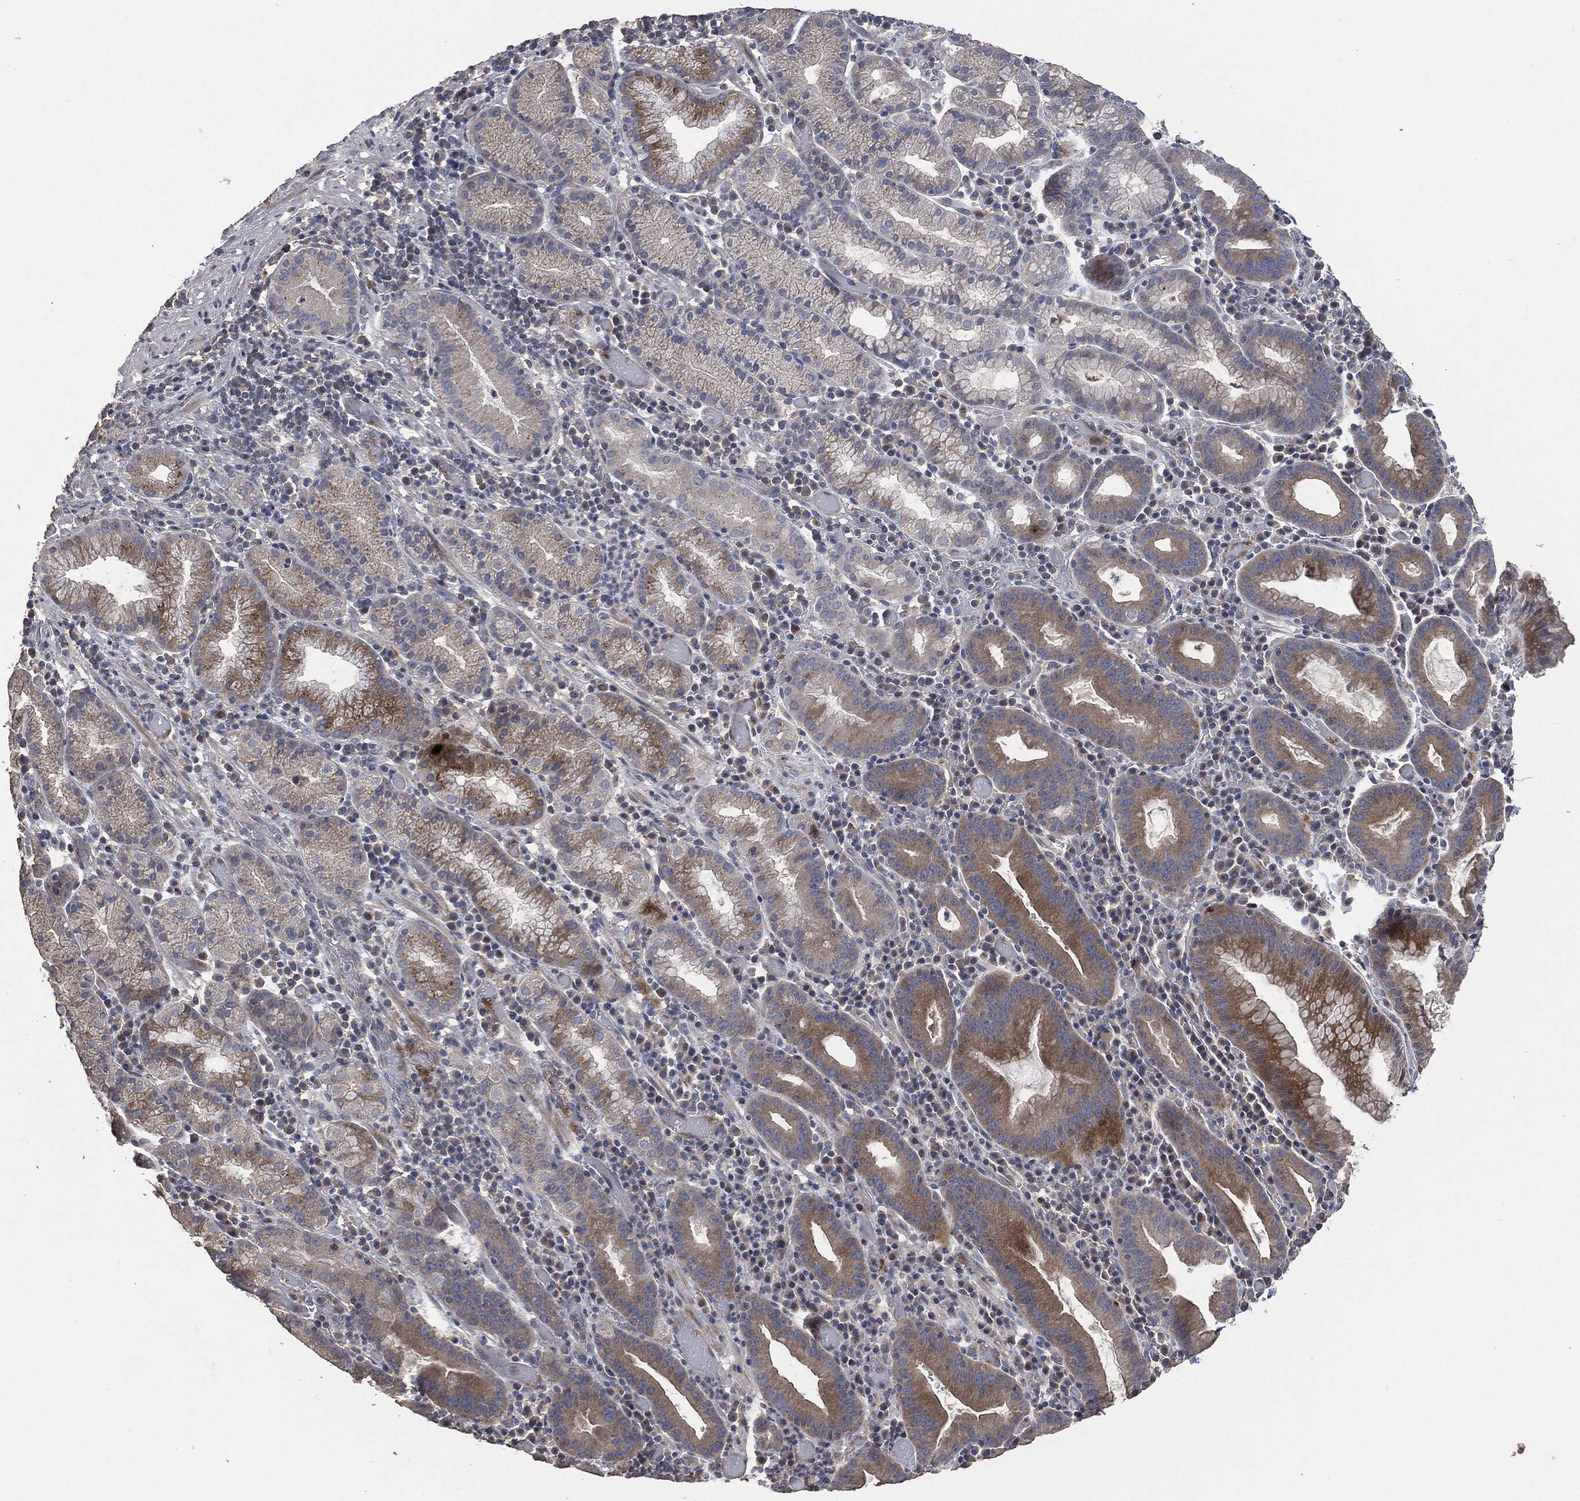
{"staining": {"intensity": "moderate", "quantity": "25%-75%", "location": "cytoplasmic/membranous"}, "tissue": "stomach cancer", "cell_type": "Tumor cells", "image_type": "cancer", "snomed": [{"axis": "morphology", "description": "Adenocarcinoma, NOS"}, {"axis": "topography", "description": "Stomach"}], "caption": "Approximately 25%-75% of tumor cells in stomach cancer (adenocarcinoma) exhibit moderate cytoplasmic/membranous protein positivity as visualized by brown immunohistochemical staining.", "gene": "MSLN", "patient": {"sex": "male", "age": 79}}